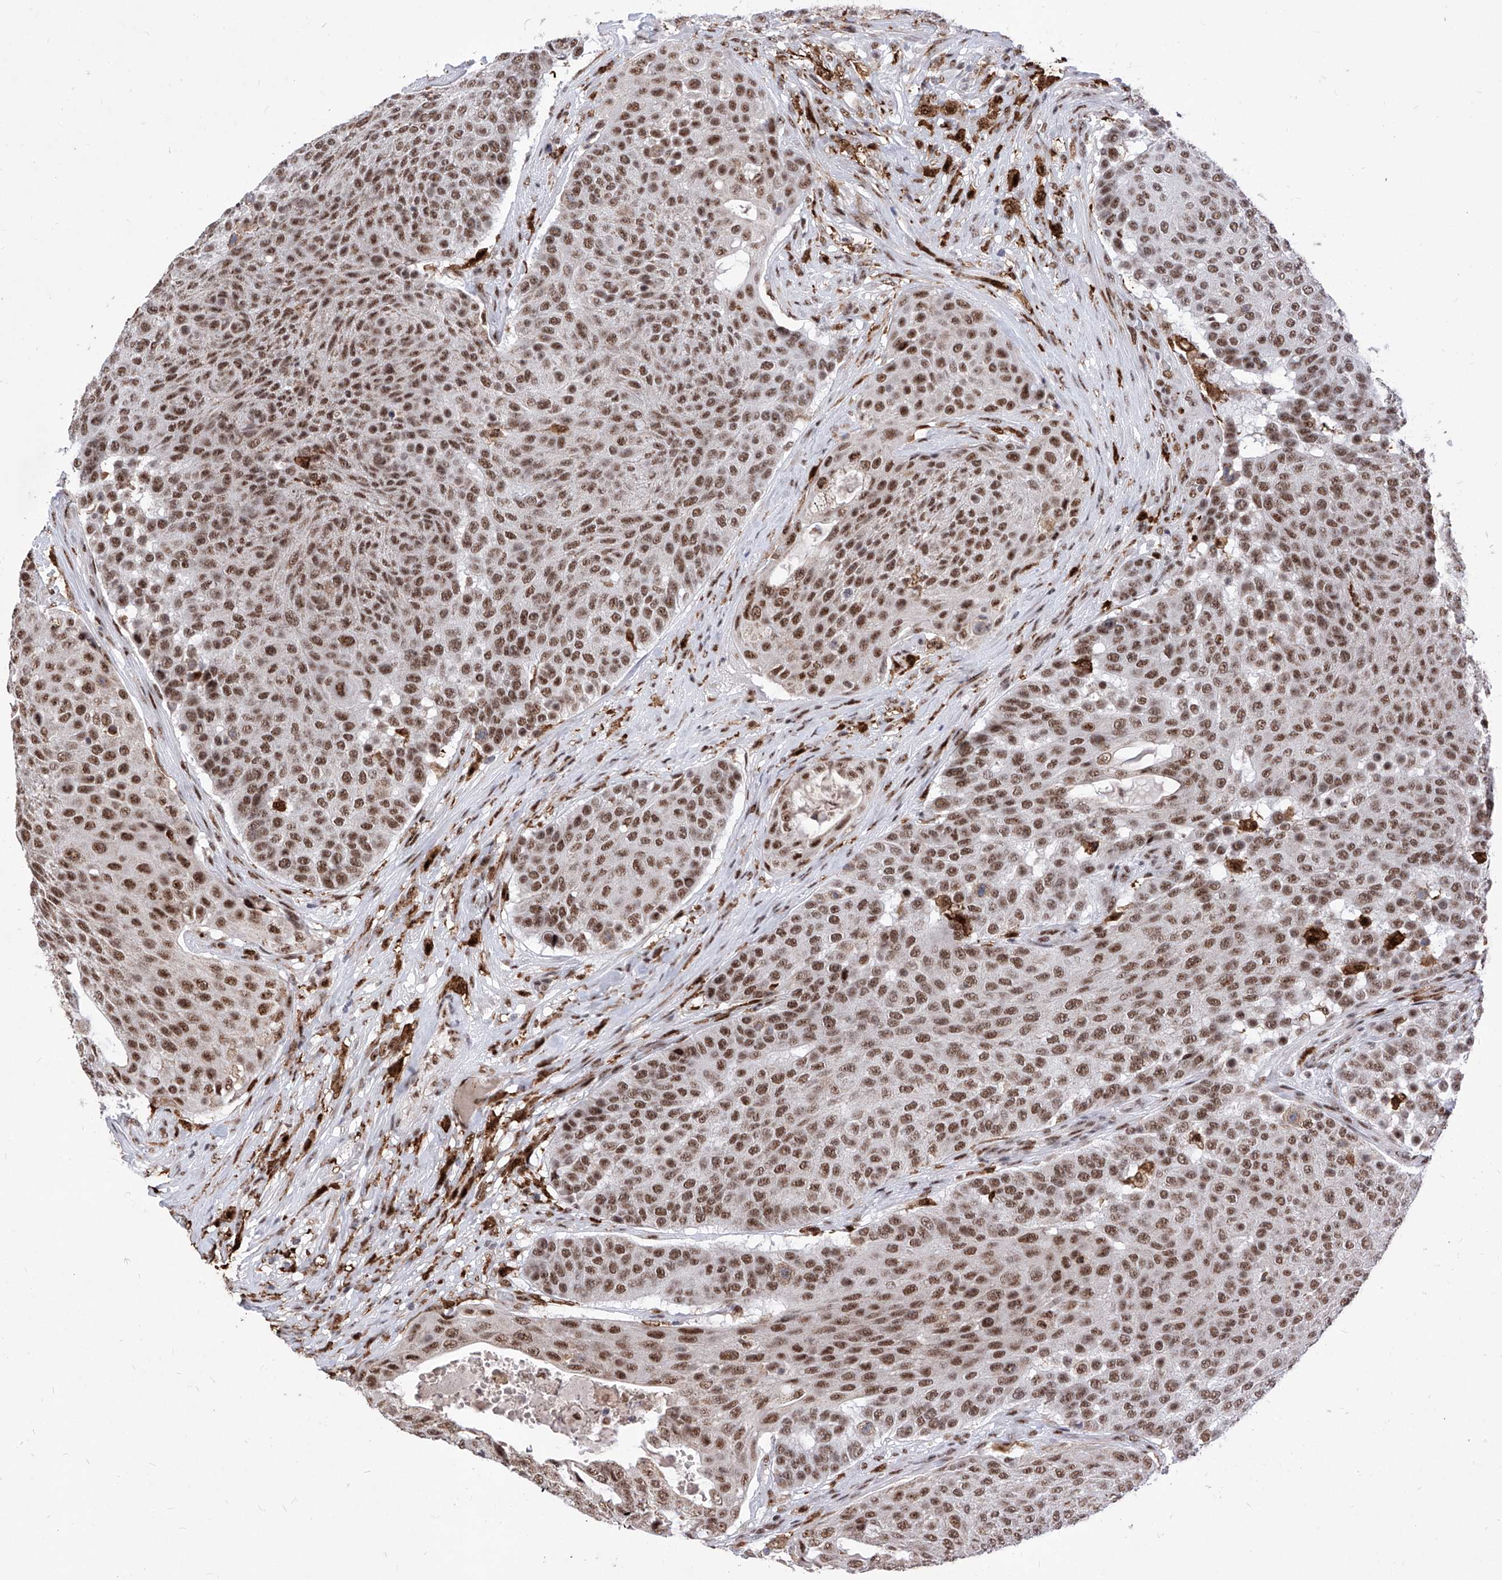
{"staining": {"intensity": "moderate", "quantity": ">75%", "location": "nuclear"}, "tissue": "urothelial cancer", "cell_type": "Tumor cells", "image_type": "cancer", "snomed": [{"axis": "morphology", "description": "Urothelial carcinoma, High grade"}, {"axis": "topography", "description": "Urinary bladder"}], "caption": "Protein staining of urothelial cancer tissue reveals moderate nuclear staining in about >75% of tumor cells. The protein is stained brown, and the nuclei are stained in blue (DAB IHC with brightfield microscopy, high magnification).", "gene": "PHF5A", "patient": {"sex": "female", "age": 63}}